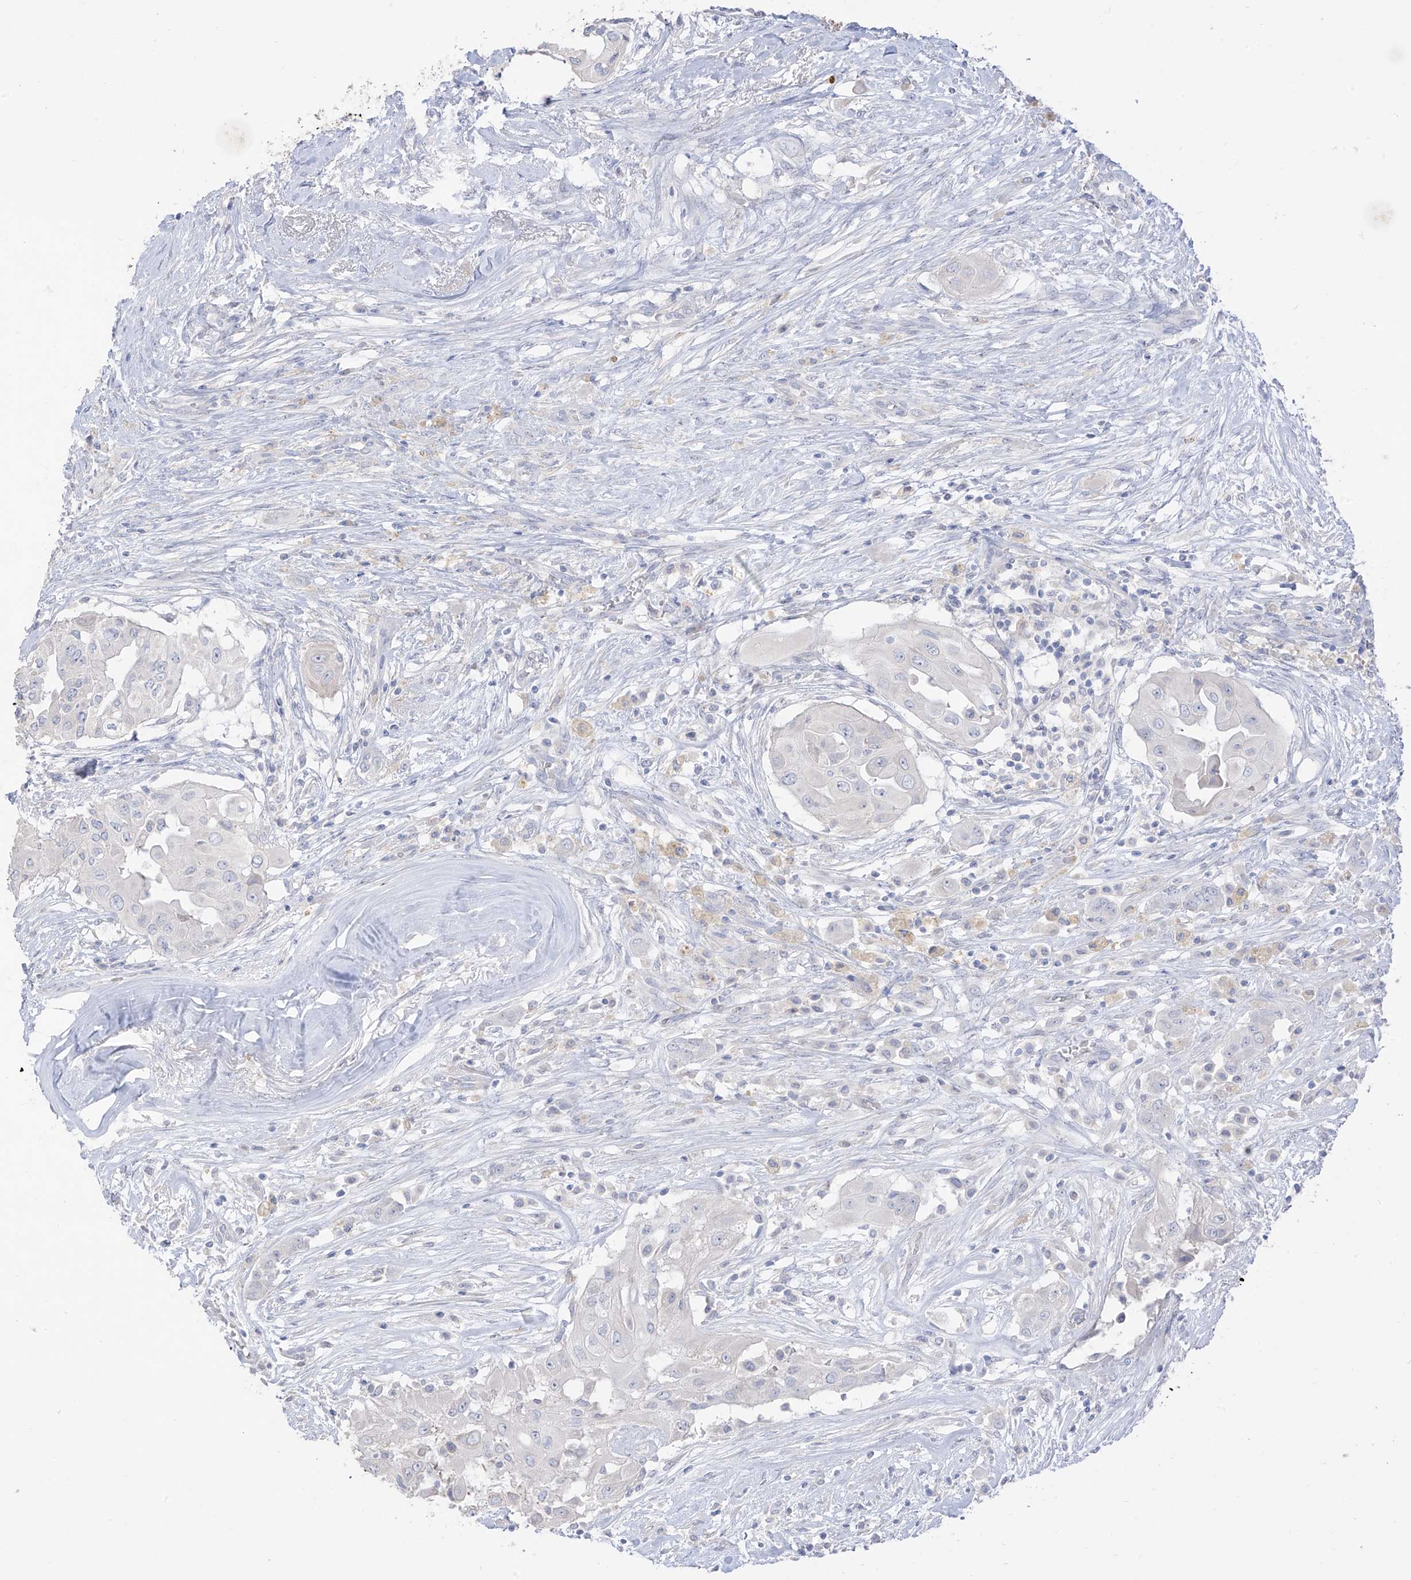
{"staining": {"intensity": "negative", "quantity": "none", "location": "none"}, "tissue": "thyroid cancer", "cell_type": "Tumor cells", "image_type": "cancer", "snomed": [{"axis": "morphology", "description": "Papillary adenocarcinoma, NOS"}, {"axis": "topography", "description": "Thyroid gland"}], "caption": "The immunohistochemistry image has no significant expression in tumor cells of thyroid cancer (papillary adenocarcinoma) tissue.", "gene": "ARHGEF40", "patient": {"sex": "female", "age": 59}}